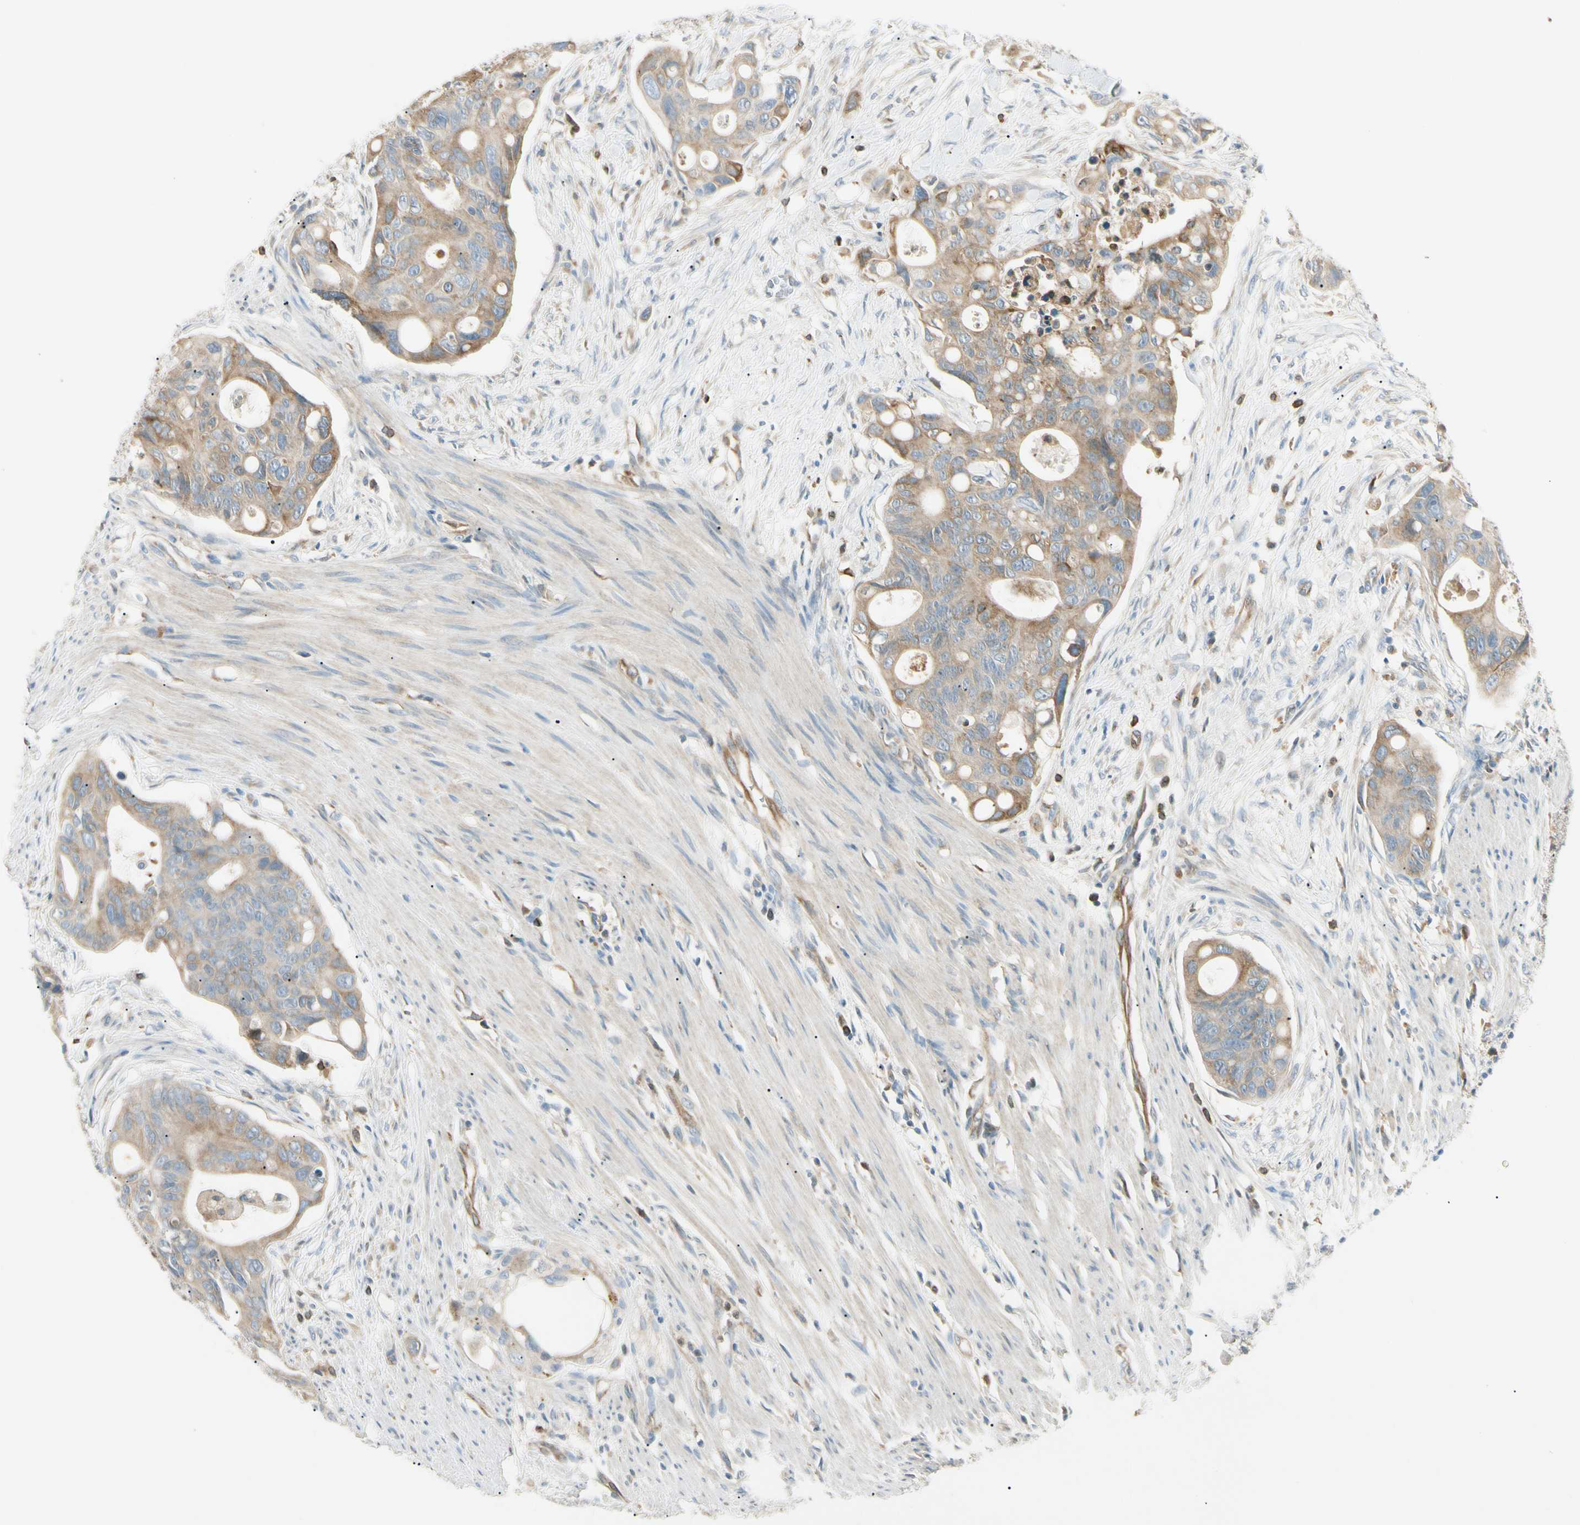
{"staining": {"intensity": "moderate", "quantity": "25%-75%", "location": "cytoplasmic/membranous"}, "tissue": "colorectal cancer", "cell_type": "Tumor cells", "image_type": "cancer", "snomed": [{"axis": "morphology", "description": "Adenocarcinoma, NOS"}, {"axis": "topography", "description": "Colon"}], "caption": "Protein expression analysis of human colorectal cancer (adenocarcinoma) reveals moderate cytoplasmic/membranous positivity in about 25%-75% of tumor cells. (Stains: DAB in brown, nuclei in blue, Microscopy: brightfield microscopy at high magnification).", "gene": "LPCAT2", "patient": {"sex": "female", "age": 57}}